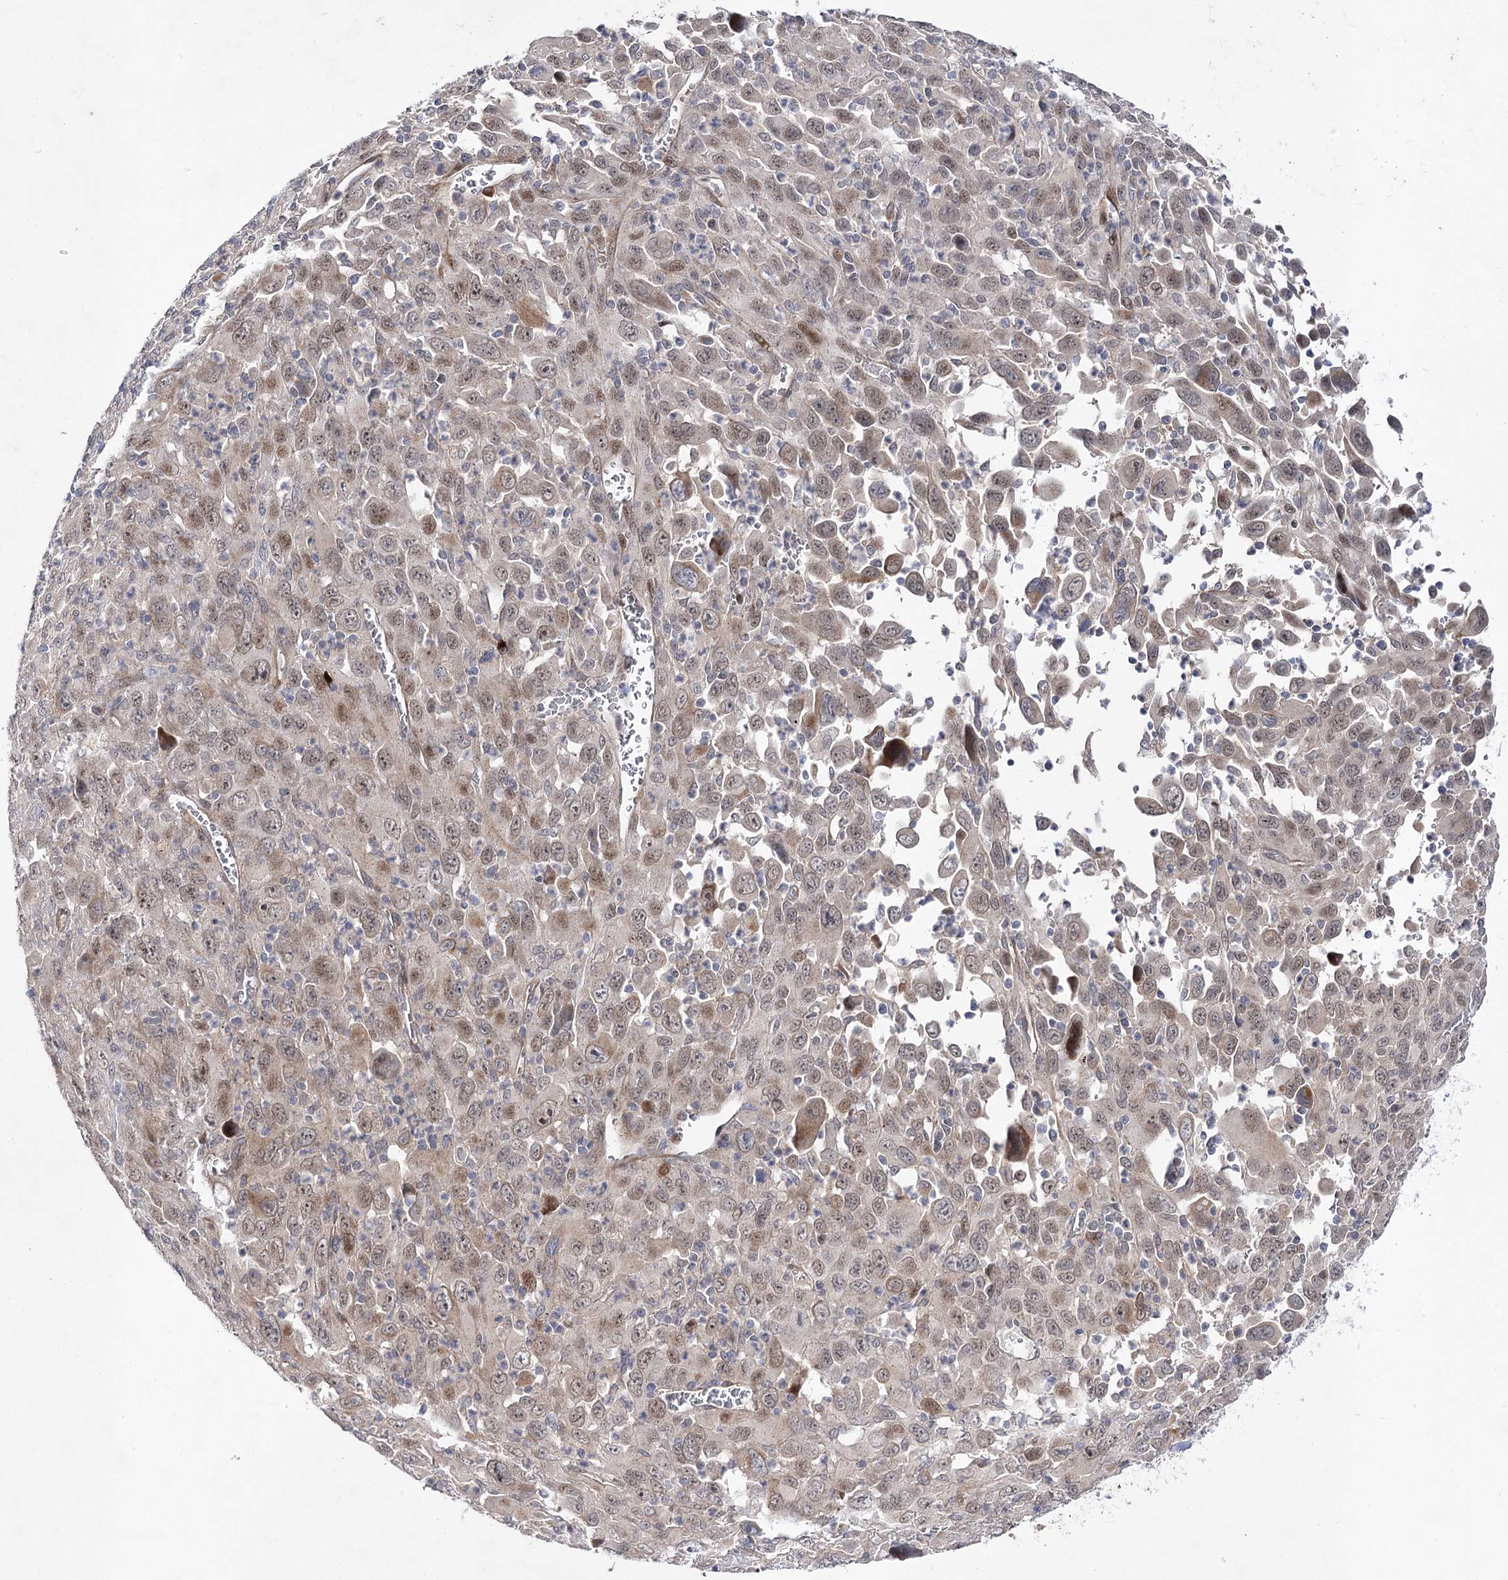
{"staining": {"intensity": "weak", "quantity": "25%-75%", "location": "nuclear"}, "tissue": "melanoma", "cell_type": "Tumor cells", "image_type": "cancer", "snomed": [{"axis": "morphology", "description": "Malignant melanoma, Metastatic site"}, {"axis": "topography", "description": "Skin"}], "caption": "Melanoma stained for a protein shows weak nuclear positivity in tumor cells.", "gene": "ARHGAP32", "patient": {"sex": "female", "age": 56}}